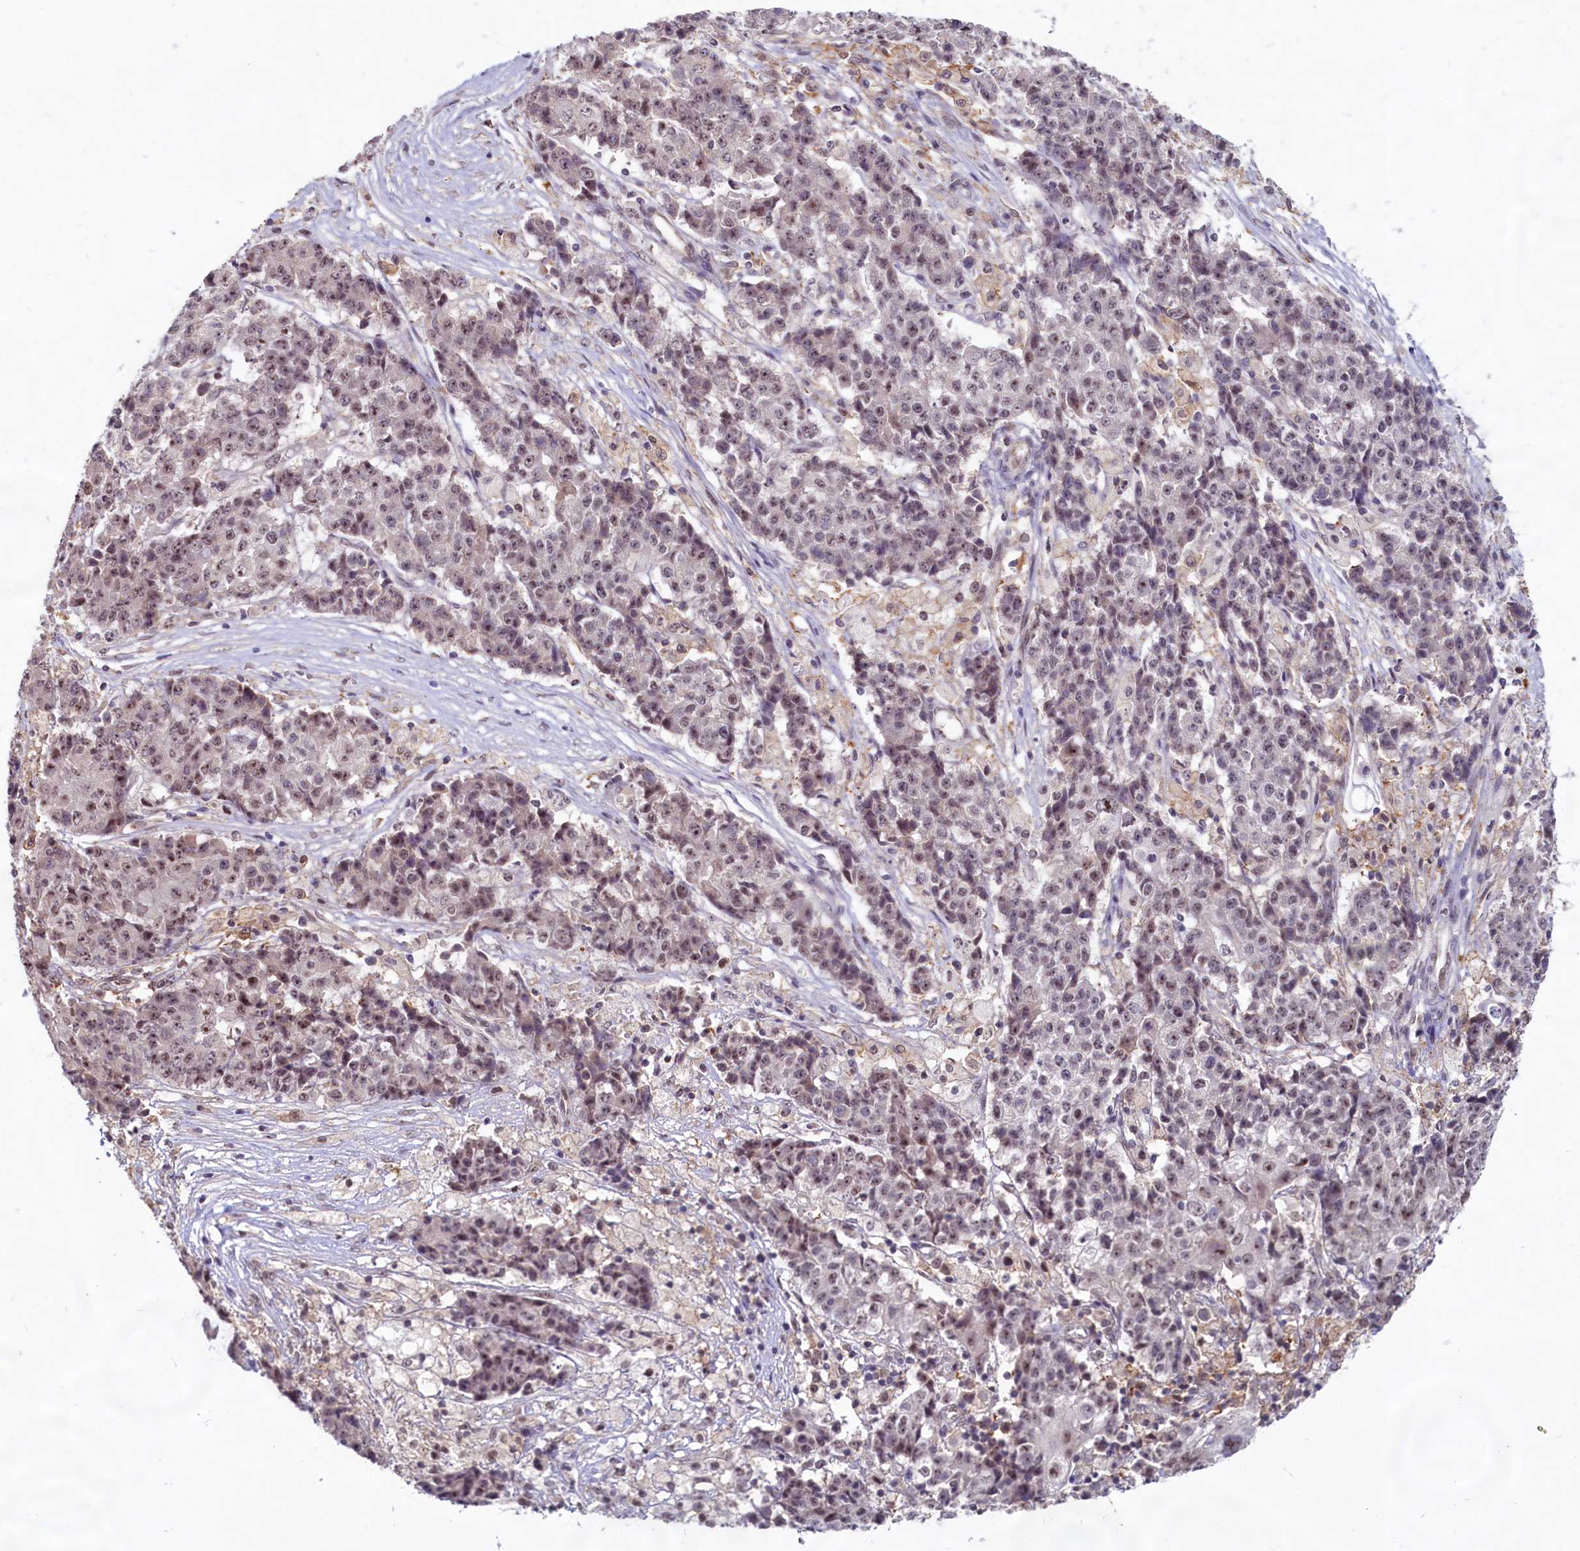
{"staining": {"intensity": "moderate", "quantity": ">75%", "location": "nuclear"}, "tissue": "ovarian cancer", "cell_type": "Tumor cells", "image_type": "cancer", "snomed": [{"axis": "morphology", "description": "Carcinoma, endometroid"}, {"axis": "topography", "description": "Ovary"}], "caption": "Immunohistochemical staining of endometroid carcinoma (ovarian) exhibits moderate nuclear protein positivity in approximately >75% of tumor cells.", "gene": "C1D", "patient": {"sex": "female", "age": 42}}